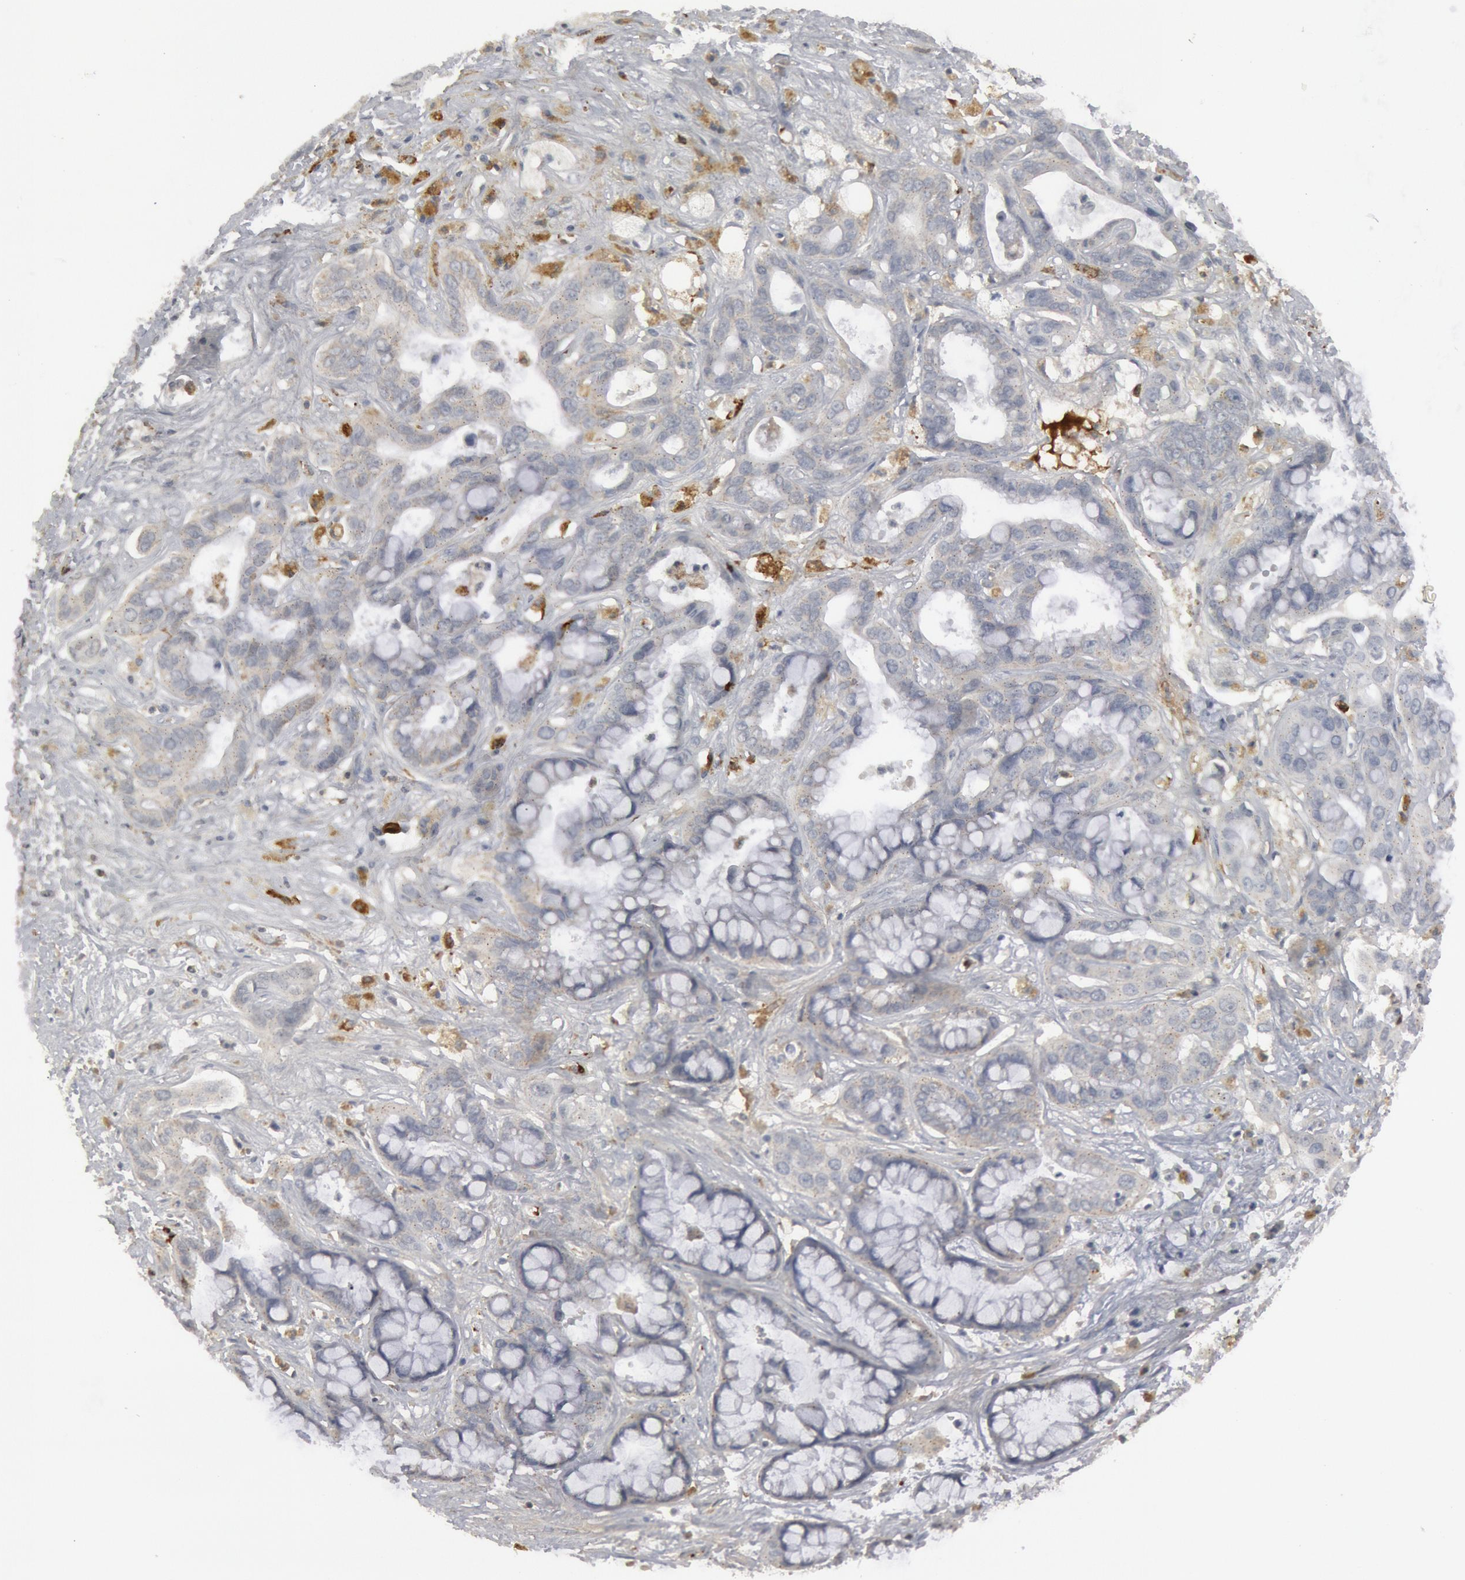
{"staining": {"intensity": "negative", "quantity": "none", "location": "none"}, "tissue": "liver cancer", "cell_type": "Tumor cells", "image_type": "cancer", "snomed": [{"axis": "morphology", "description": "Cholangiocarcinoma"}, {"axis": "topography", "description": "Liver"}], "caption": "High magnification brightfield microscopy of liver cholangiocarcinoma stained with DAB (3,3'-diaminobenzidine) (brown) and counterstained with hematoxylin (blue): tumor cells show no significant staining.", "gene": "C1QC", "patient": {"sex": "female", "age": 65}}